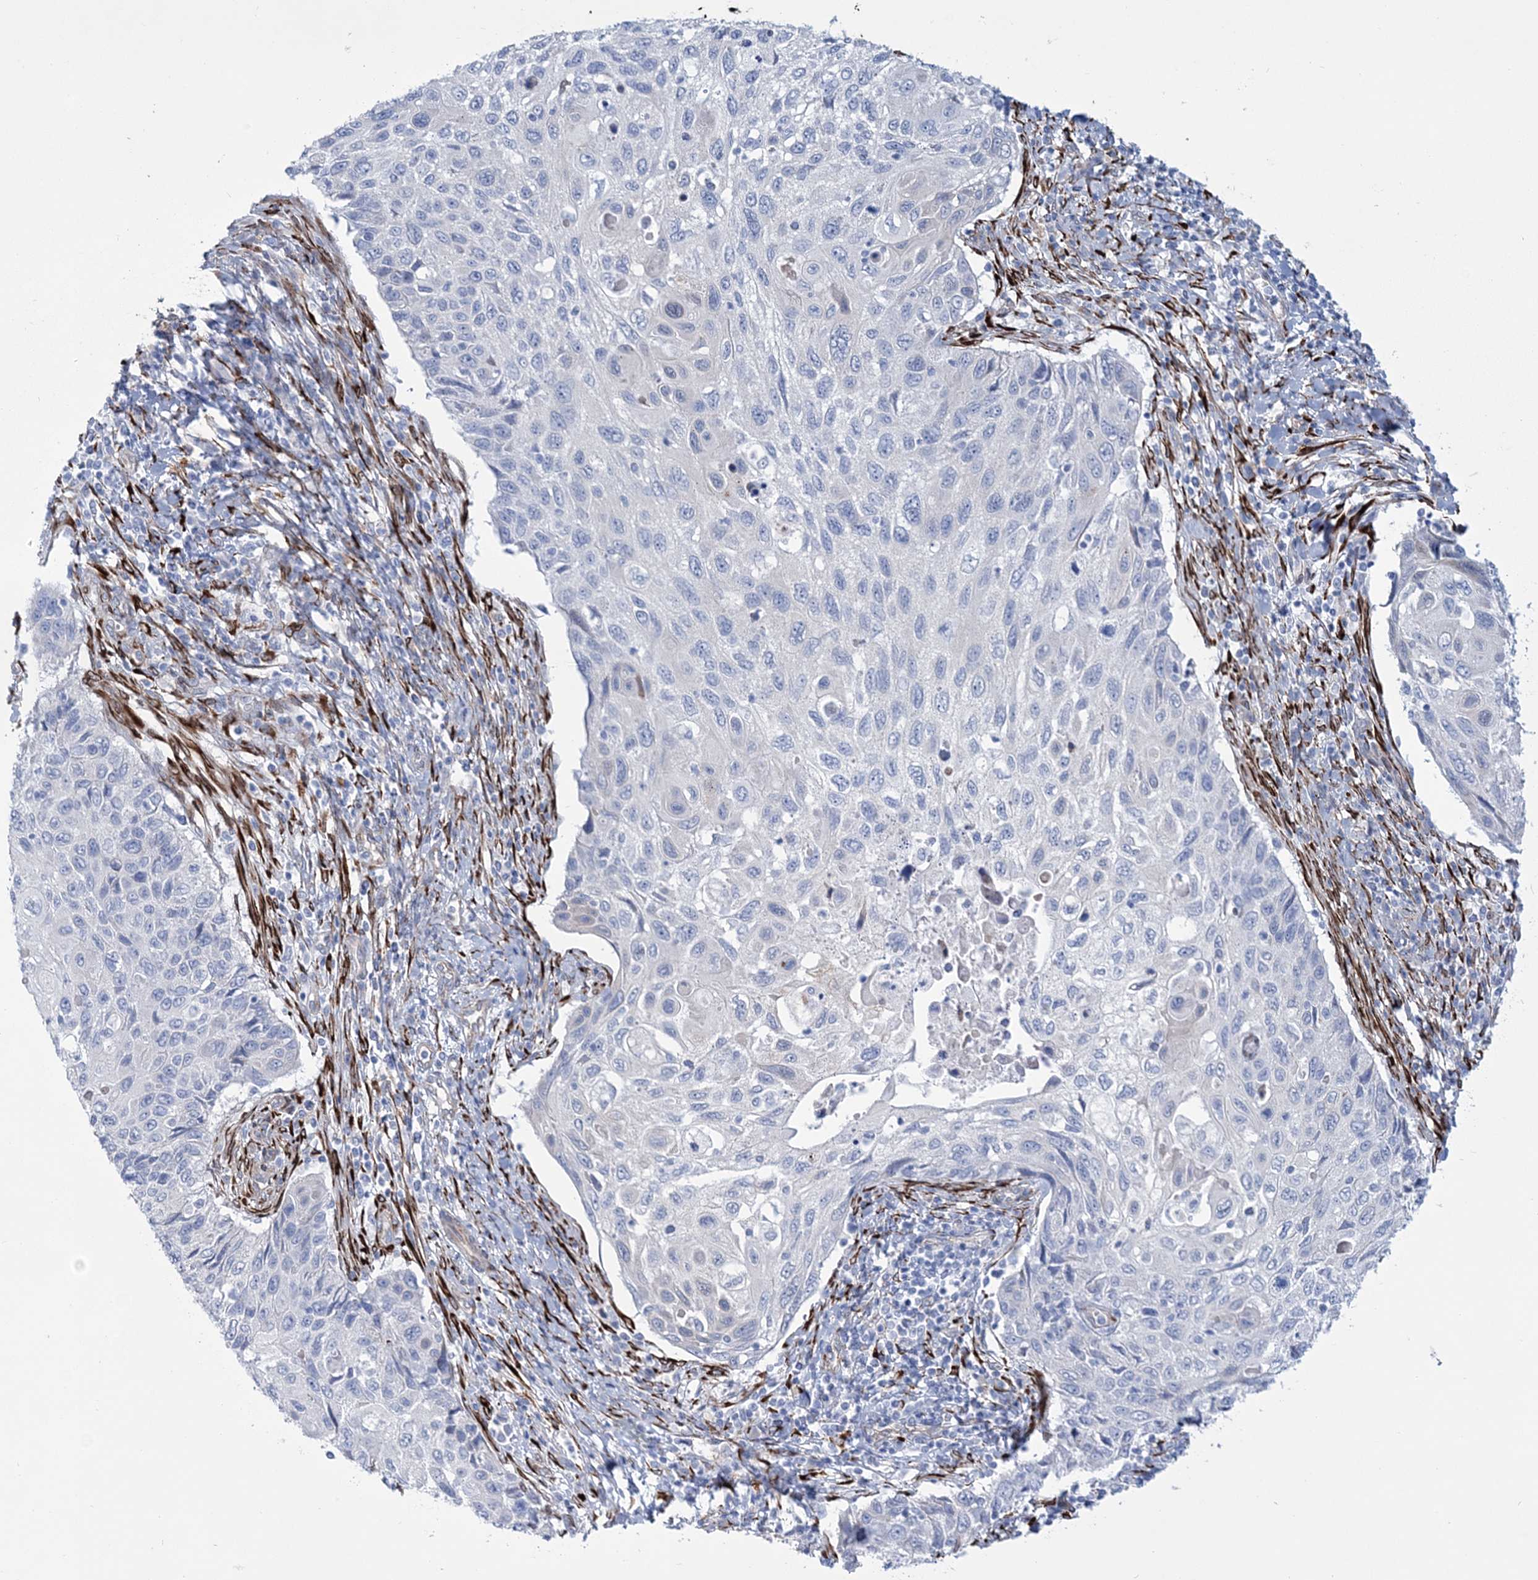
{"staining": {"intensity": "negative", "quantity": "none", "location": "none"}, "tissue": "cervical cancer", "cell_type": "Tumor cells", "image_type": "cancer", "snomed": [{"axis": "morphology", "description": "Squamous cell carcinoma, NOS"}, {"axis": "topography", "description": "Cervix"}], "caption": "Tumor cells are negative for protein expression in human cervical squamous cell carcinoma. (Brightfield microscopy of DAB (3,3'-diaminobenzidine) IHC at high magnification).", "gene": "RAB11FIP5", "patient": {"sex": "female", "age": 70}}